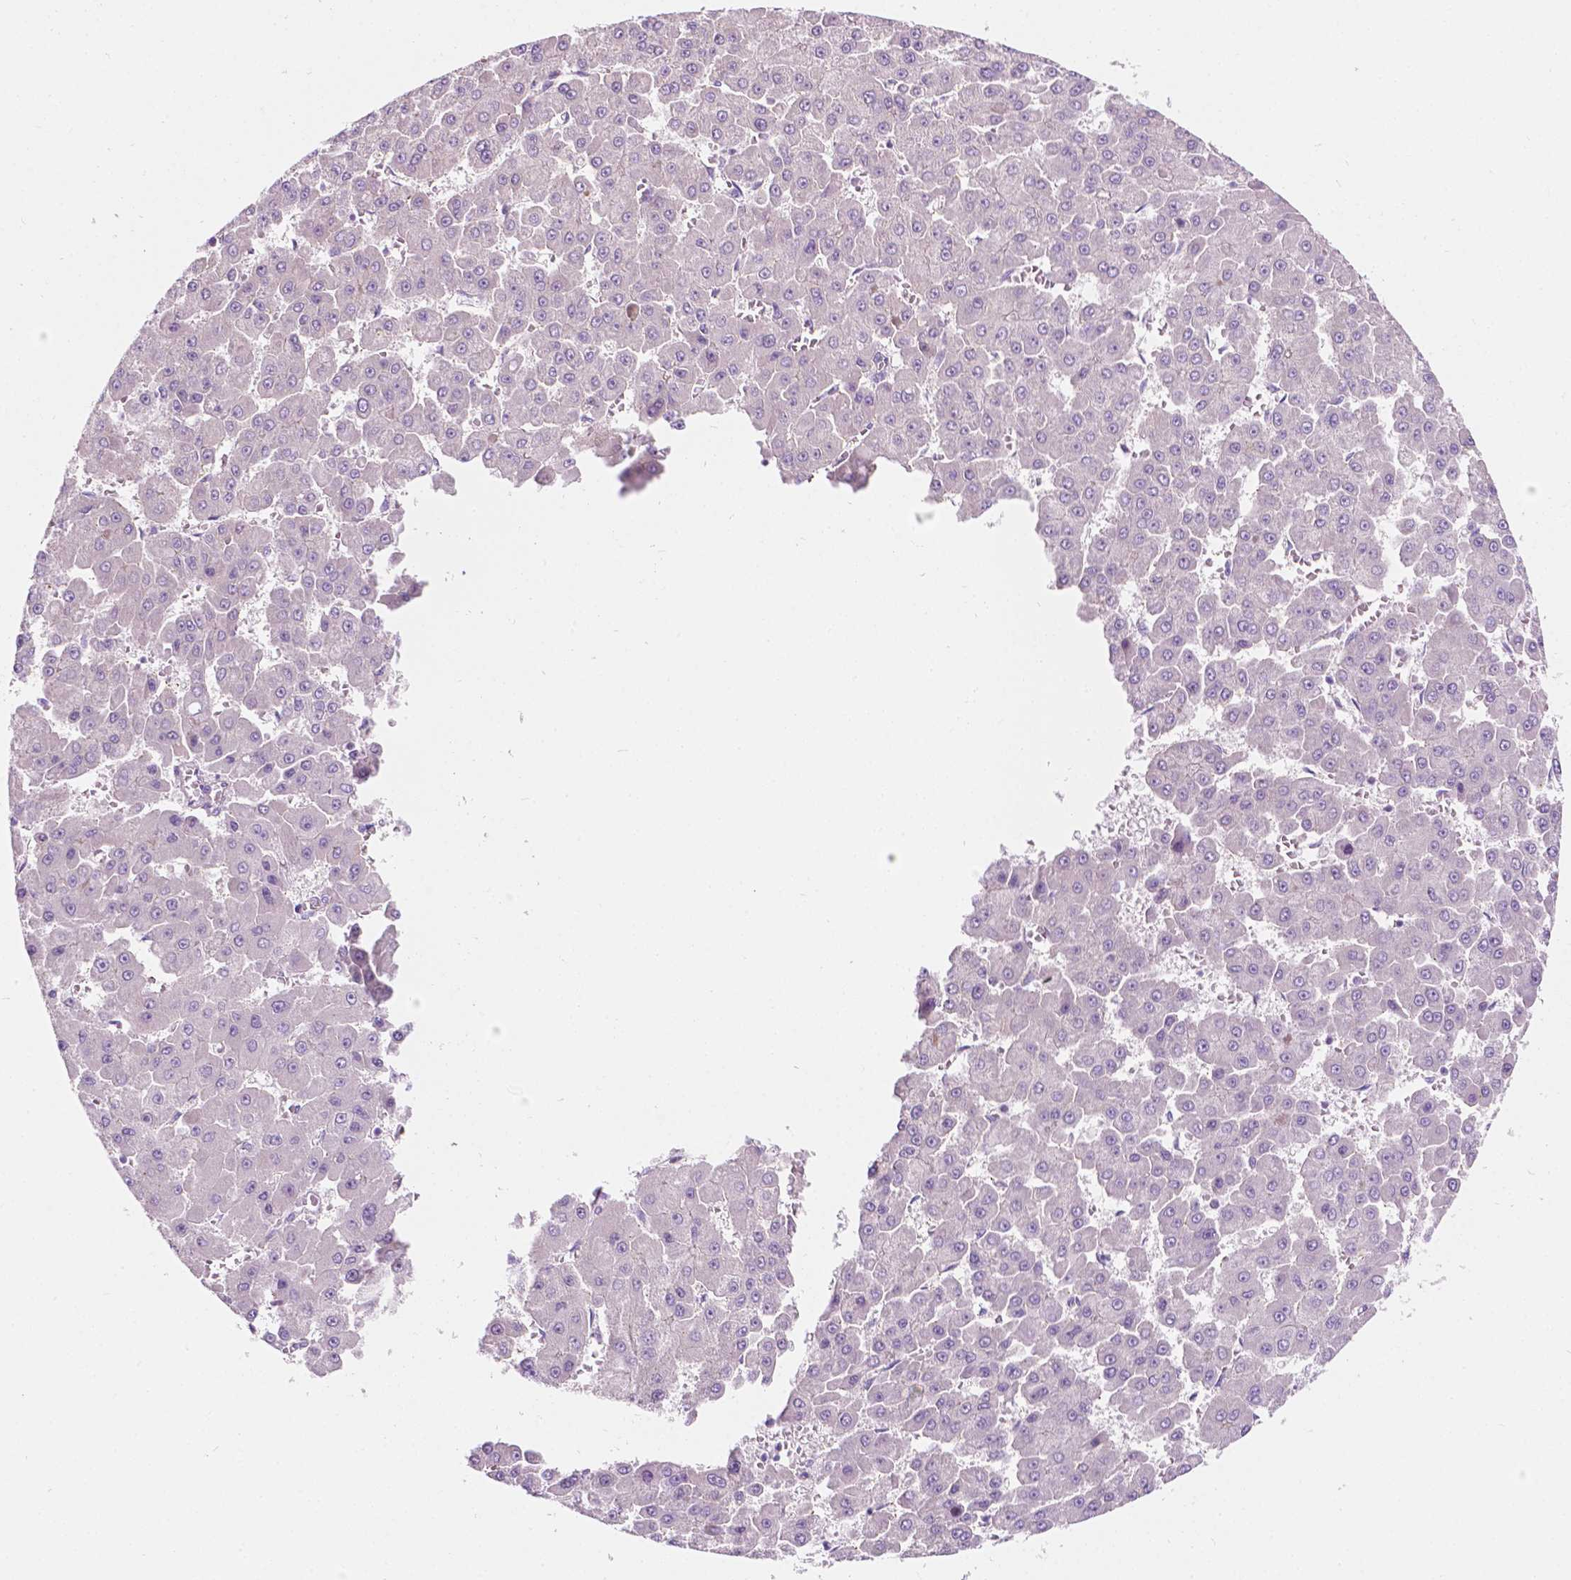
{"staining": {"intensity": "negative", "quantity": "none", "location": "none"}, "tissue": "liver cancer", "cell_type": "Tumor cells", "image_type": "cancer", "snomed": [{"axis": "morphology", "description": "Carcinoma, Hepatocellular, NOS"}, {"axis": "topography", "description": "Liver"}], "caption": "High magnification brightfield microscopy of liver hepatocellular carcinoma stained with DAB (3,3'-diaminobenzidine) (brown) and counterstained with hematoxylin (blue): tumor cells show no significant positivity.", "gene": "NOS1AP", "patient": {"sex": "male", "age": 78}}